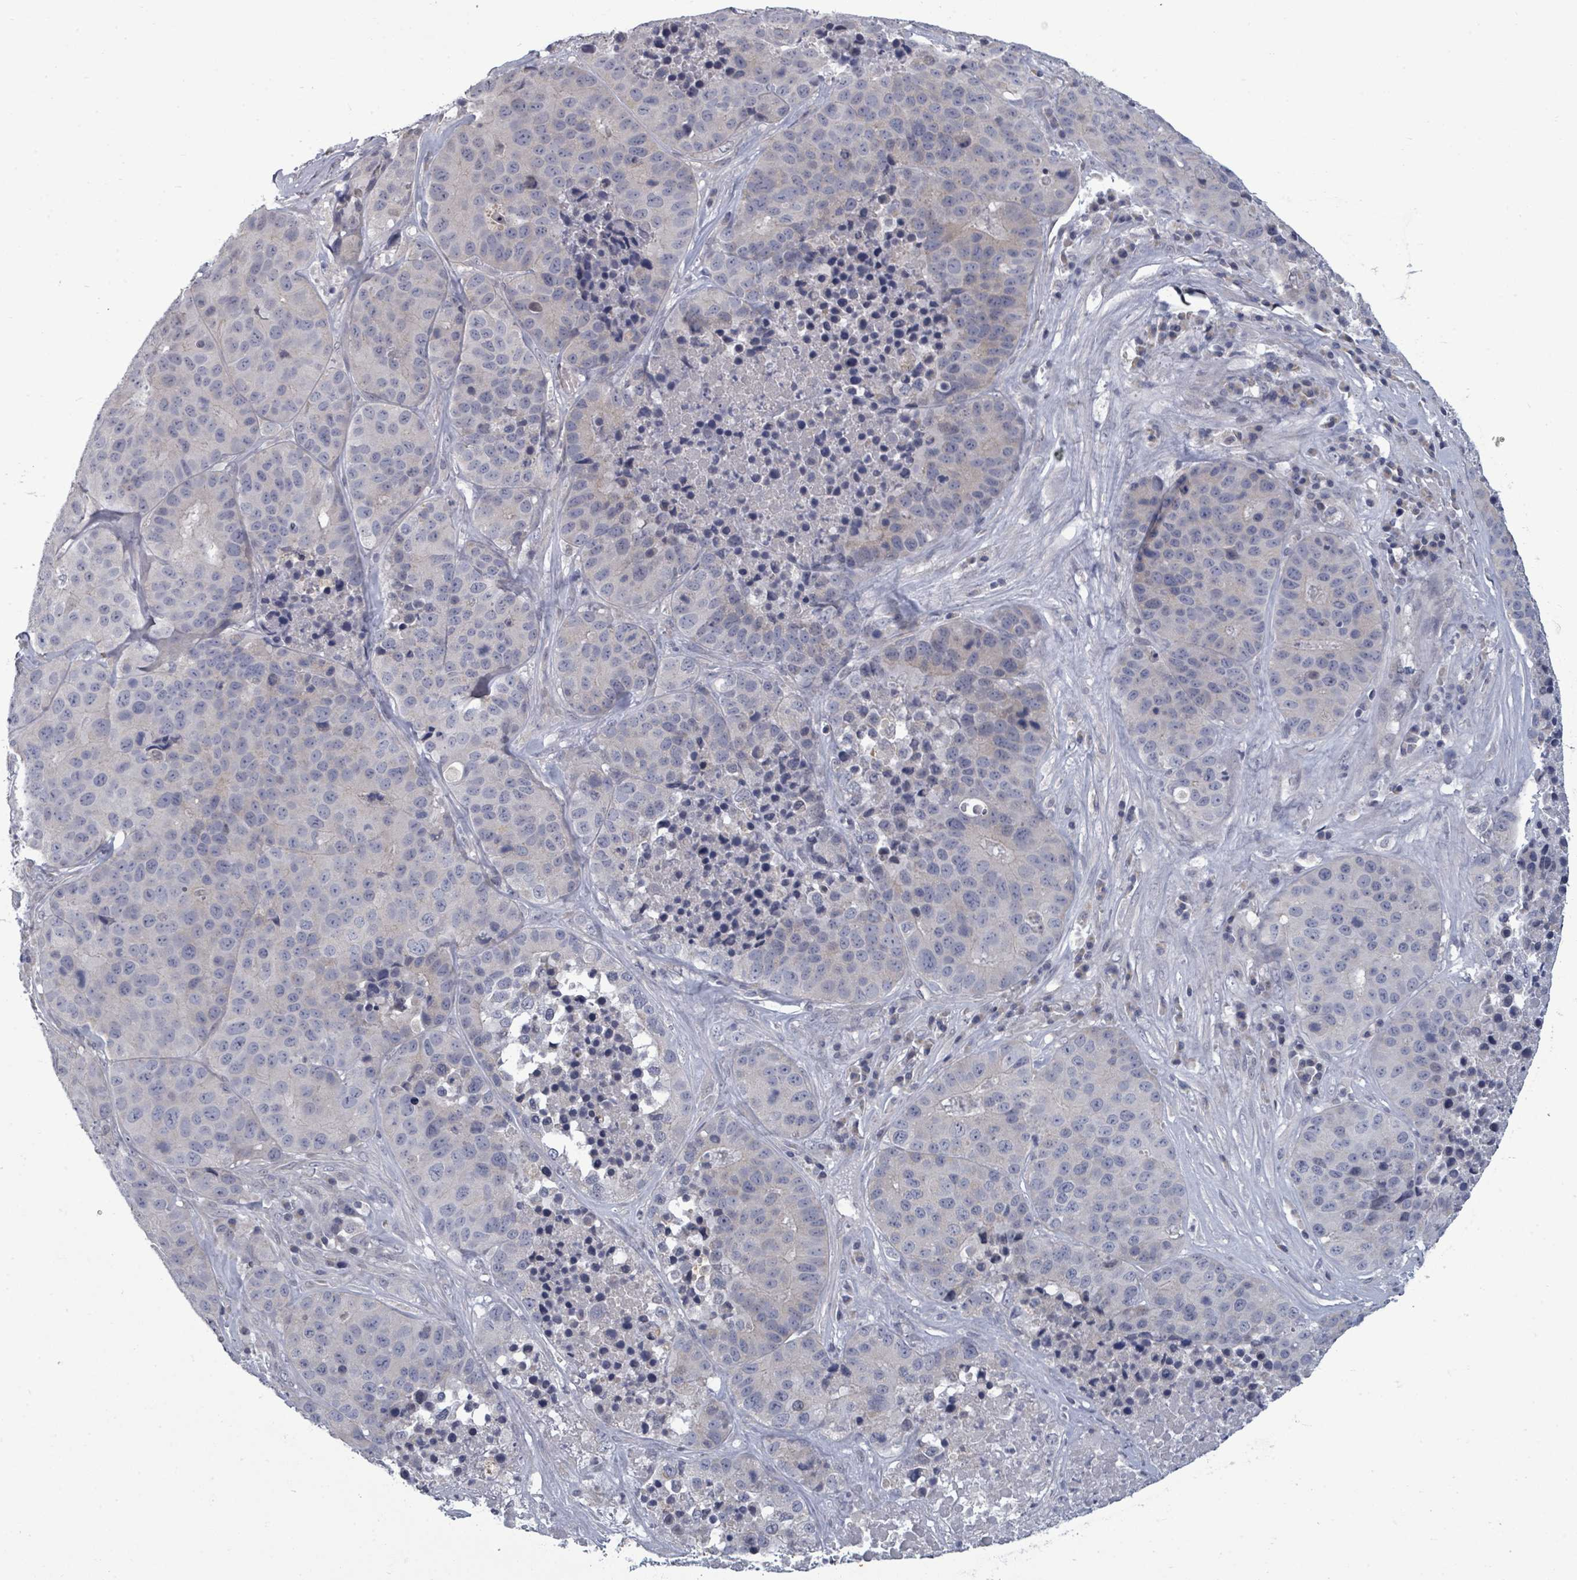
{"staining": {"intensity": "negative", "quantity": "none", "location": "none"}, "tissue": "stomach cancer", "cell_type": "Tumor cells", "image_type": "cancer", "snomed": [{"axis": "morphology", "description": "Adenocarcinoma, NOS"}, {"axis": "topography", "description": "Stomach"}], "caption": "There is no significant staining in tumor cells of adenocarcinoma (stomach).", "gene": "ASB12", "patient": {"sex": "male", "age": 71}}